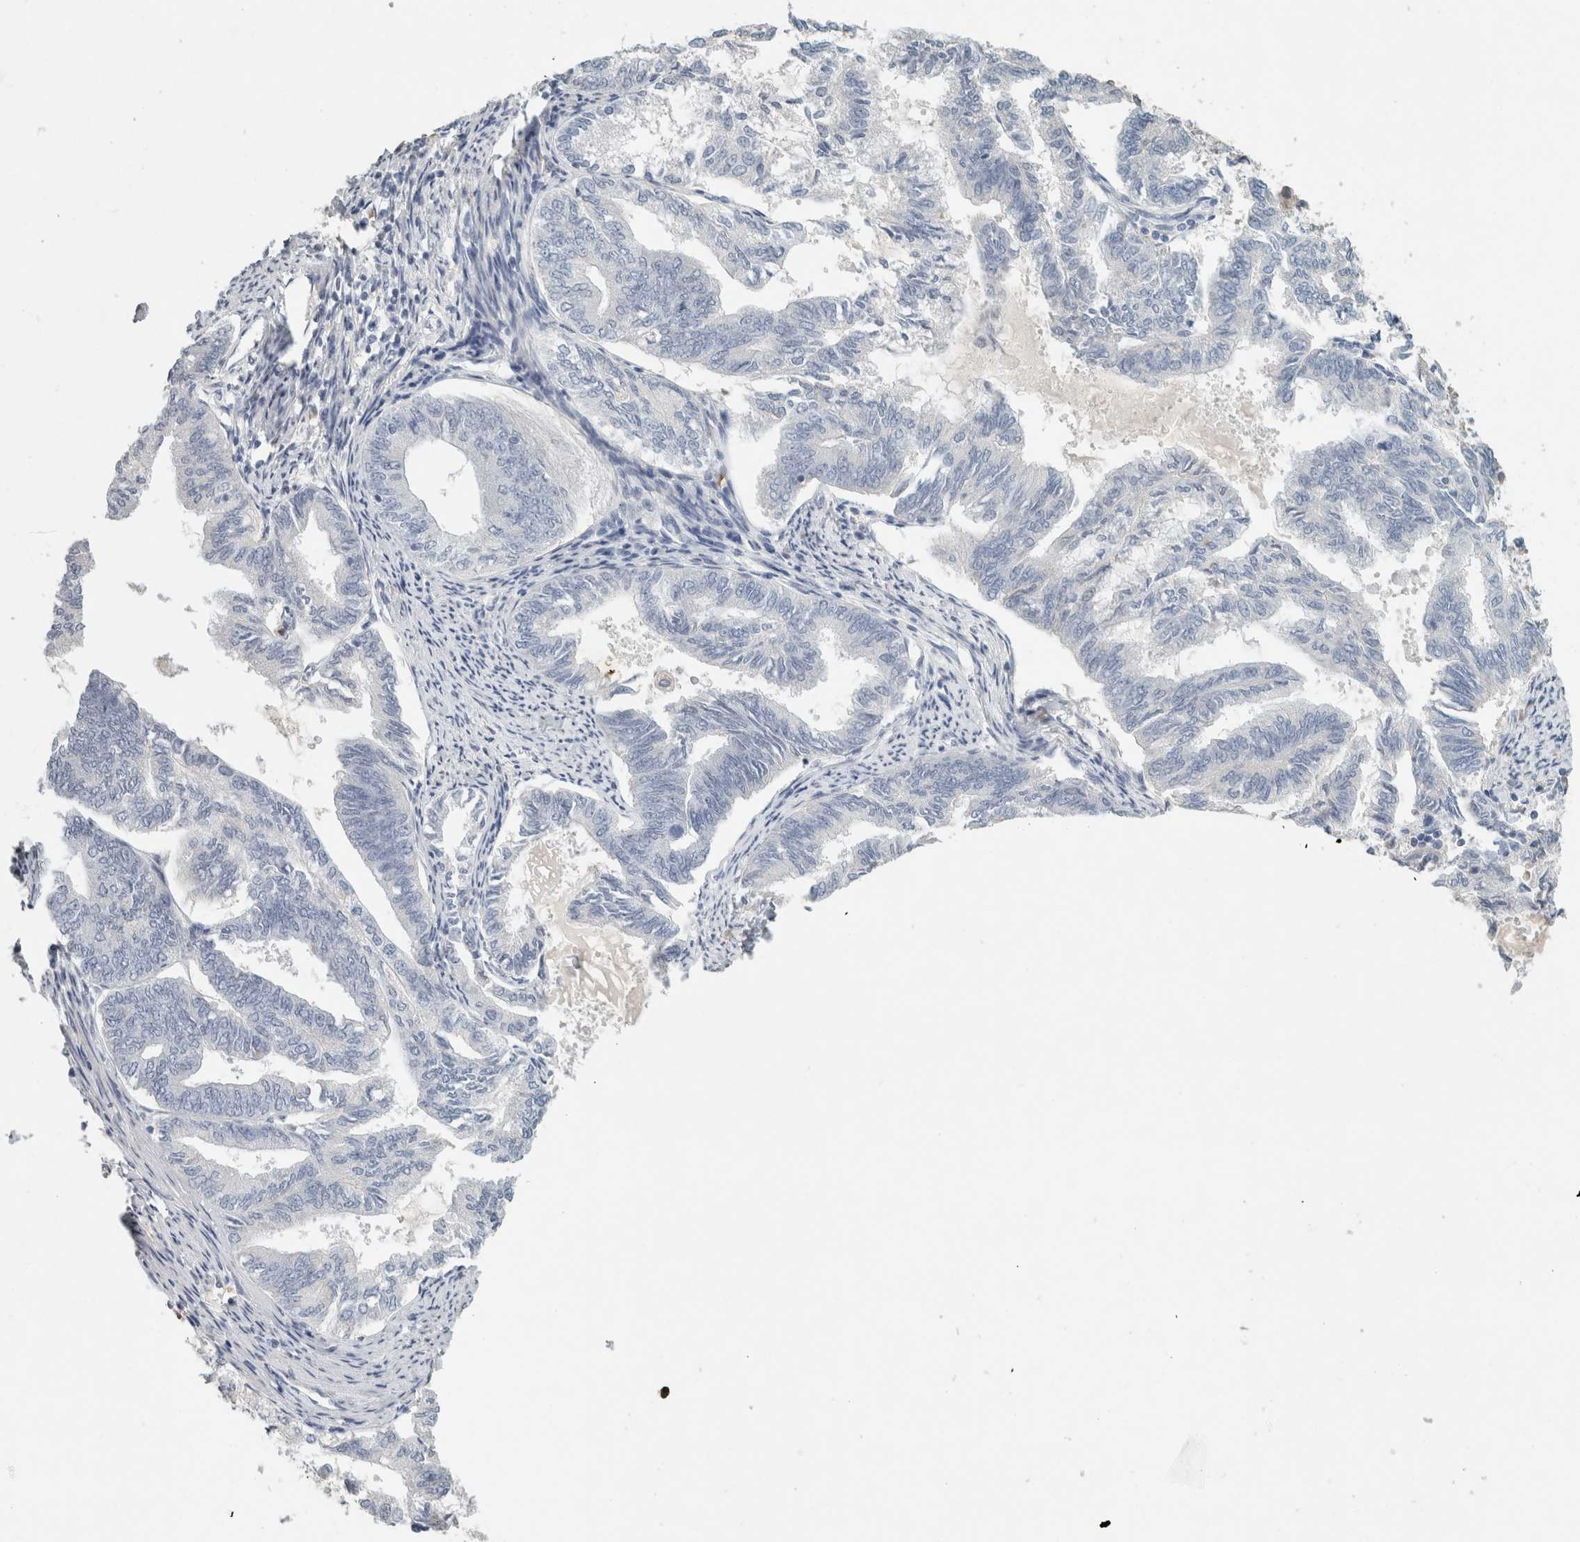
{"staining": {"intensity": "negative", "quantity": "none", "location": "none"}, "tissue": "endometrial cancer", "cell_type": "Tumor cells", "image_type": "cancer", "snomed": [{"axis": "morphology", "description": "Adenocarcinoma, NOS"}, {"axis": "topography", "description": "Endometrium"}], "caption": "This is an immunohistochemistry (IHC) photomicrograph of endometrial adenocarcinoma. There is no staining in tumor cells.", "gene": "CD36", "patient": {"sex": "female", "age": 86}}